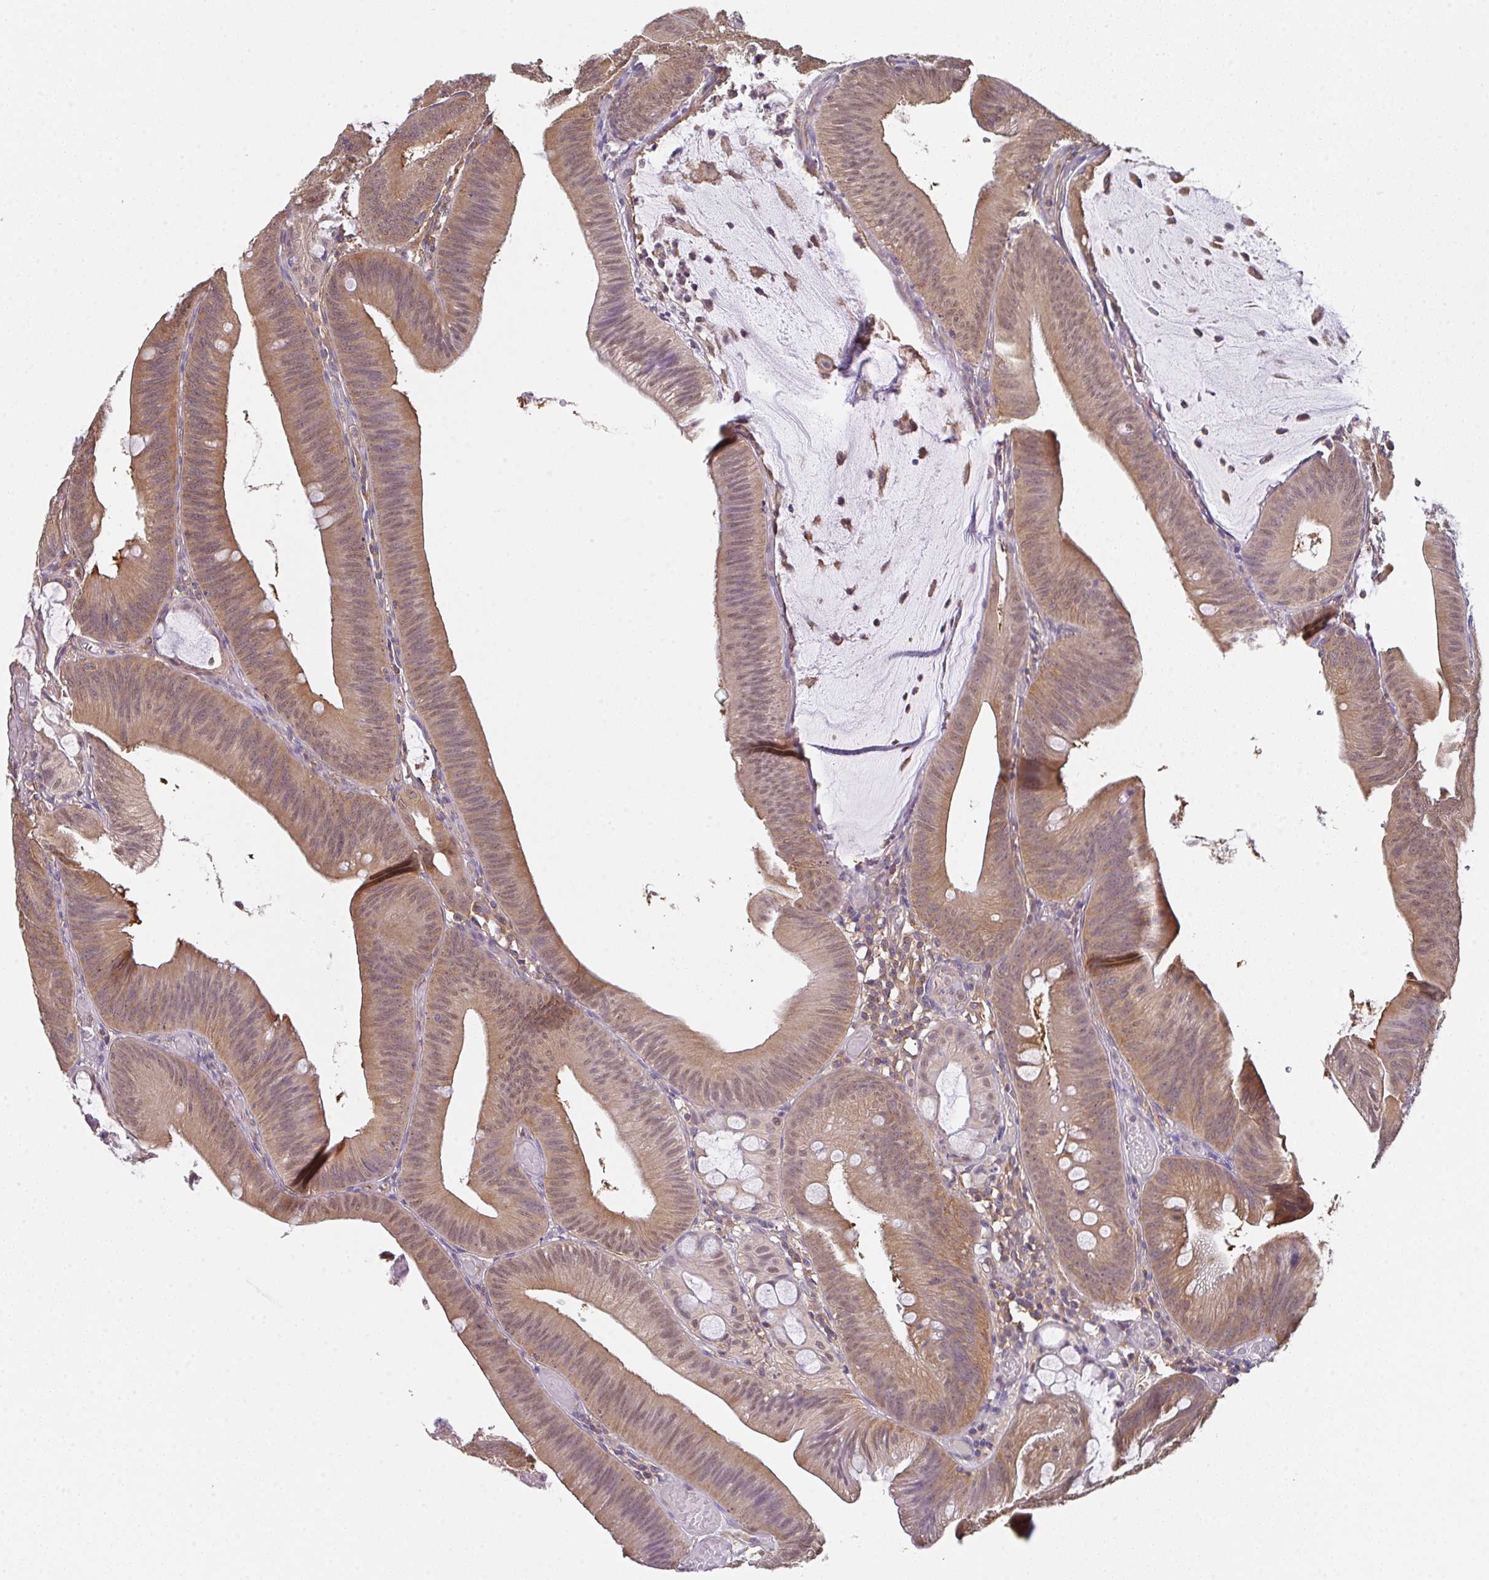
{"staining": {"intensity": "moderate", "quantity": ">75%", "location": "cytoplasmic/membranous"}, "tissue": "colorectal cancer", "cell_type": "Tumor cells", "image_type": "cancer", "snomed": [{"axis": "morphology", "description": "Adenocarcinoma, NOS"}, {"axis": "topography", "description": "Colon"}], "caption": "Colorectal adenocarcinoma tissue displays moderate cytoplasmic/membranous positivity in approximately >75% of tumor cells, visualized by immunohistochemistry. The protein is shown in brown color, while the nuclei are stained blue.", "gene": "TMEM229A", "patient": {"sex": "male", "age": 84}}